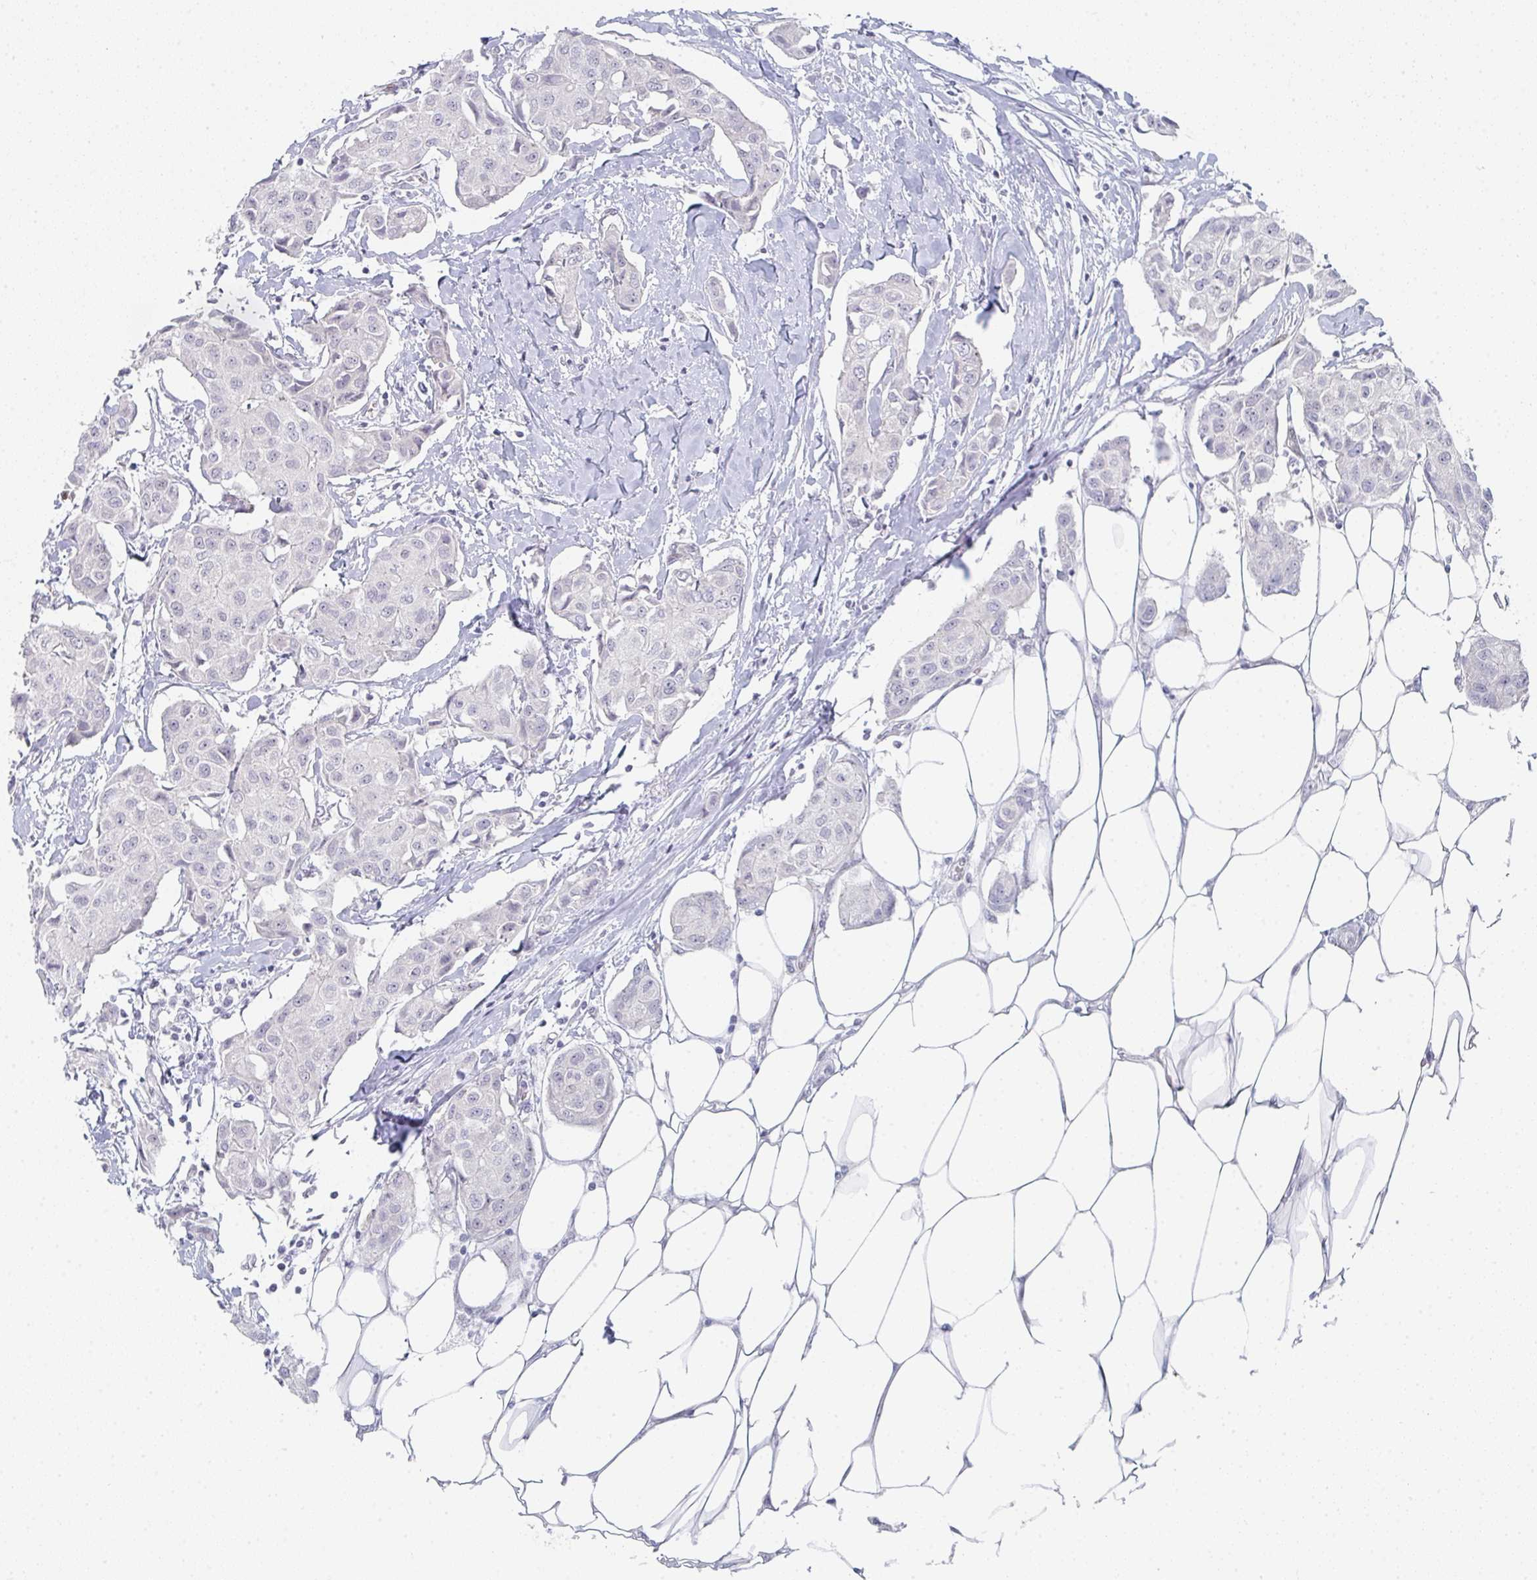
{"staining": {"intensity": "negative", "quantity": "none", "location": "none"}, "tissue": "breast cancer", "cell_type": "Tumor cells", "image_type": "cancer", "snomed": [{"axis": "morphology", "description": "Duct carcinoma"}, {"axis": "topography", "description": "Breast"}, {"axis": "topography", "description": "Lymph node"}], "caption": "Immunohistochemical staining of human breast cancer (infiltrating ductal carcinoma) reveals no significant staining in tumor cells.", "gene": "POU2AF2", "patient": {"sex": "female", "age": 80}}